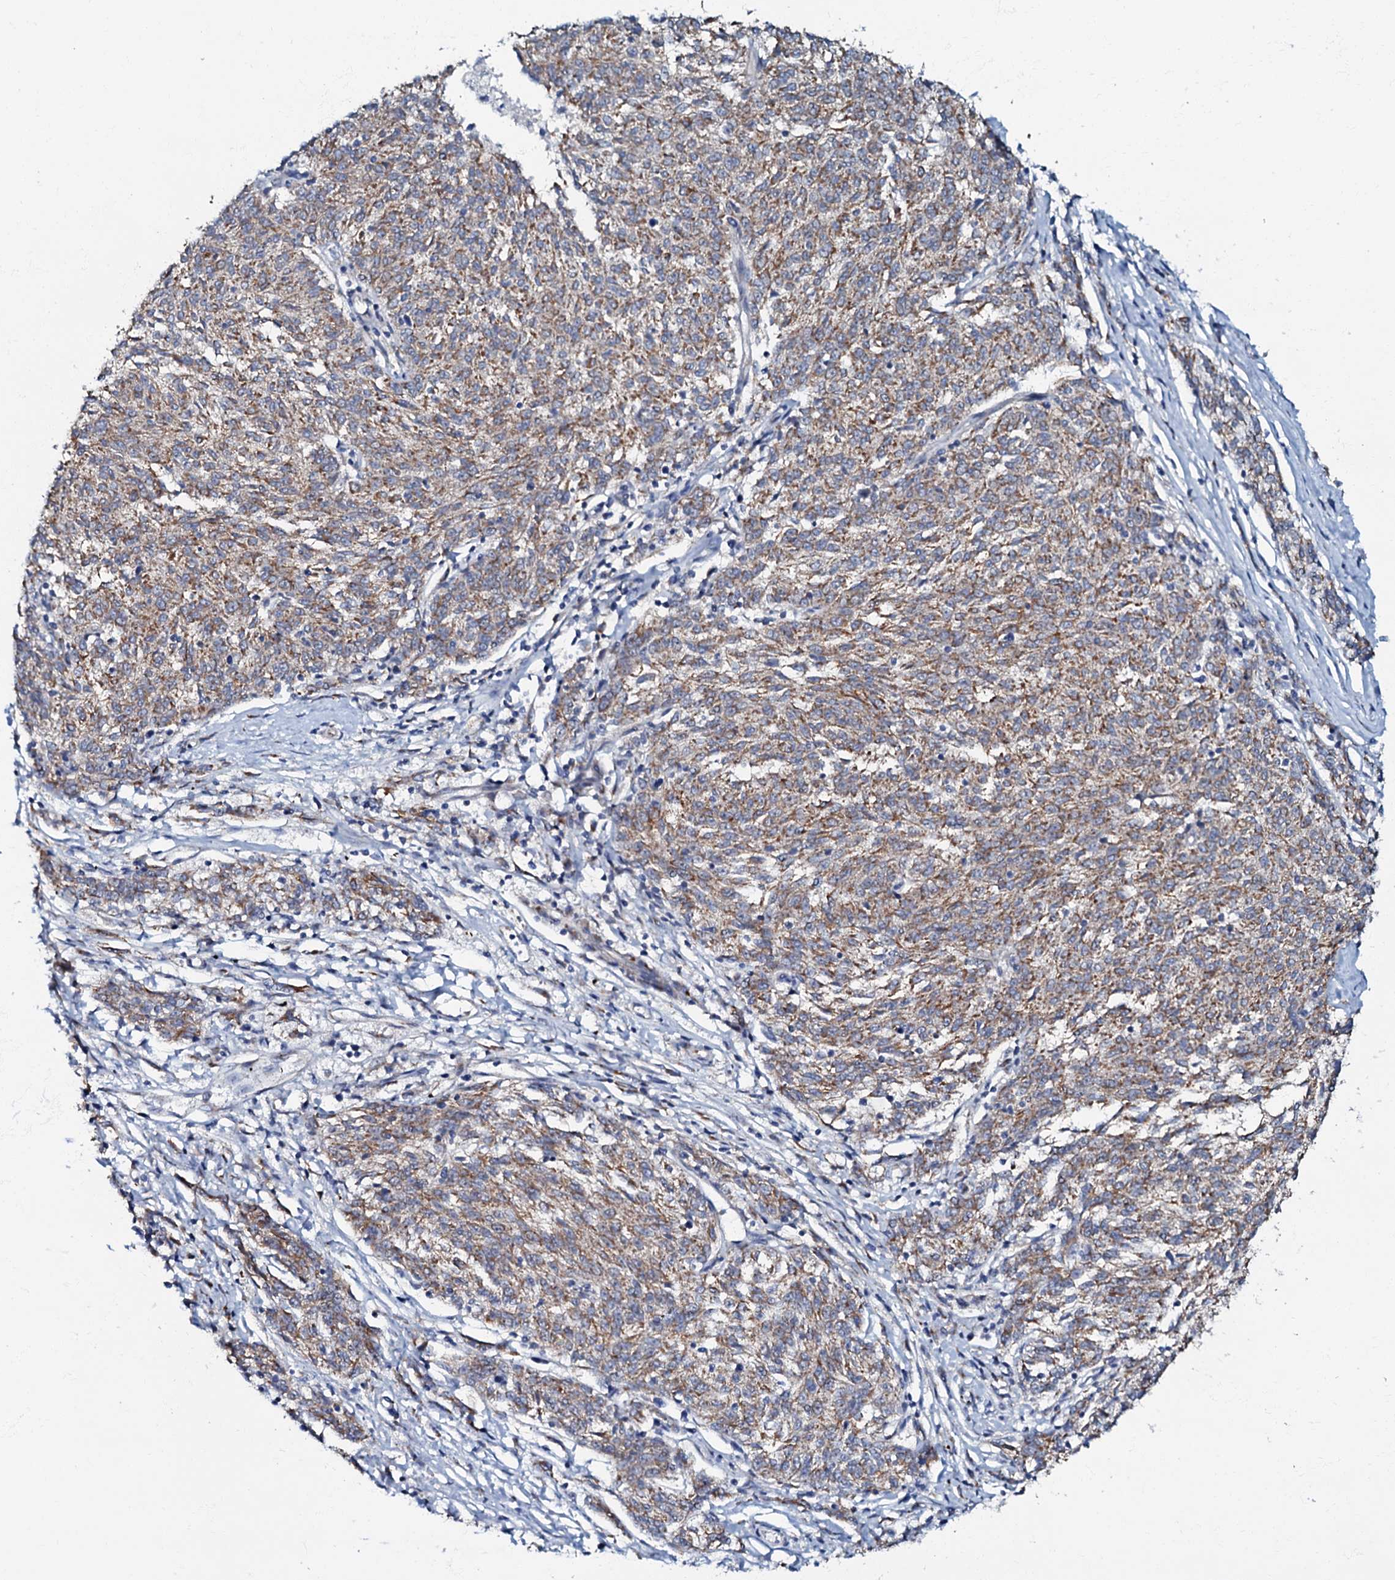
{"staining": {"intensity": "moderate", "quantity": ">75%", "location": "cytoplasmic/membranous"}, "tissue": "melanoma", "cell_type": "Tumor cells", "image_type": "cancer", "snomed": [{"axis": "morphology", "description": "Malignant melanoma, NOS"}, {"axis": "topography", "description": "Skin"}], "caption": "Protein staining displays moderate cytoplasmic/membranous expression in approximately >75% of tumor cells in malignant melanoma.", "gene": "MRPL51", "patient": {"sex": "female", "age": 72}}